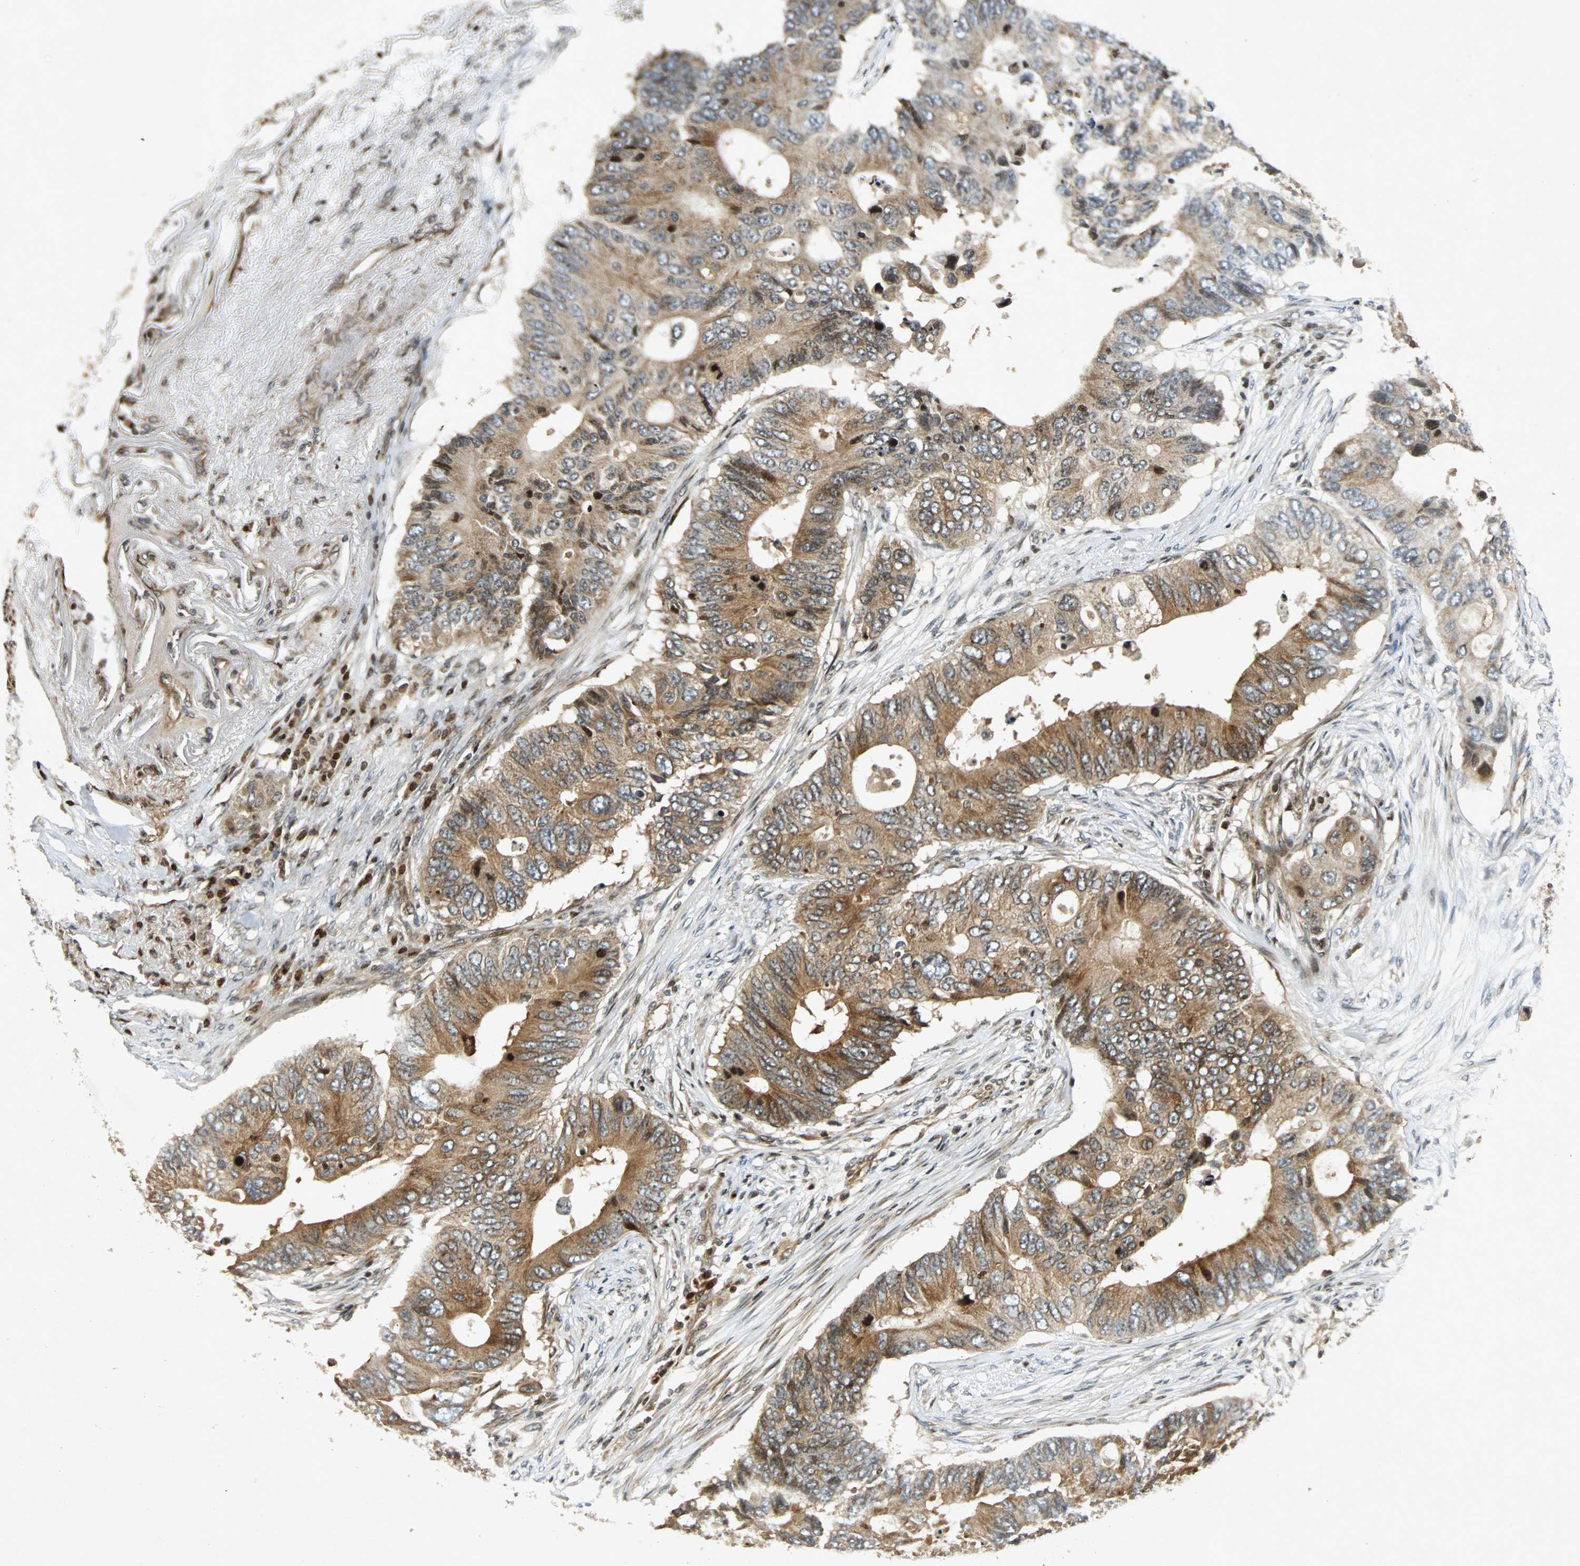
{"staining": {"intensity": "moderate", "quantity": "25%-75%", "location": "cytoplasmic/membranous"}, "tissue": "colorectal cancer", "cell_type": "Tumor cells", "image_type": "cancer", "snomed": [{"axis": "morphology", "description": "Adenocarcinoma, NOS"}, {"axis": "topography", "description": "Colon"}], "caption": "Protein staining of adenocarcinoma (colorectal) tissue demonstrates moderate cytoplasmic/membranous expression in approximately 25%-75% of tumor cells.", "gene": "TUBA4A", "patient": {"sex": "male", "age": 71}}